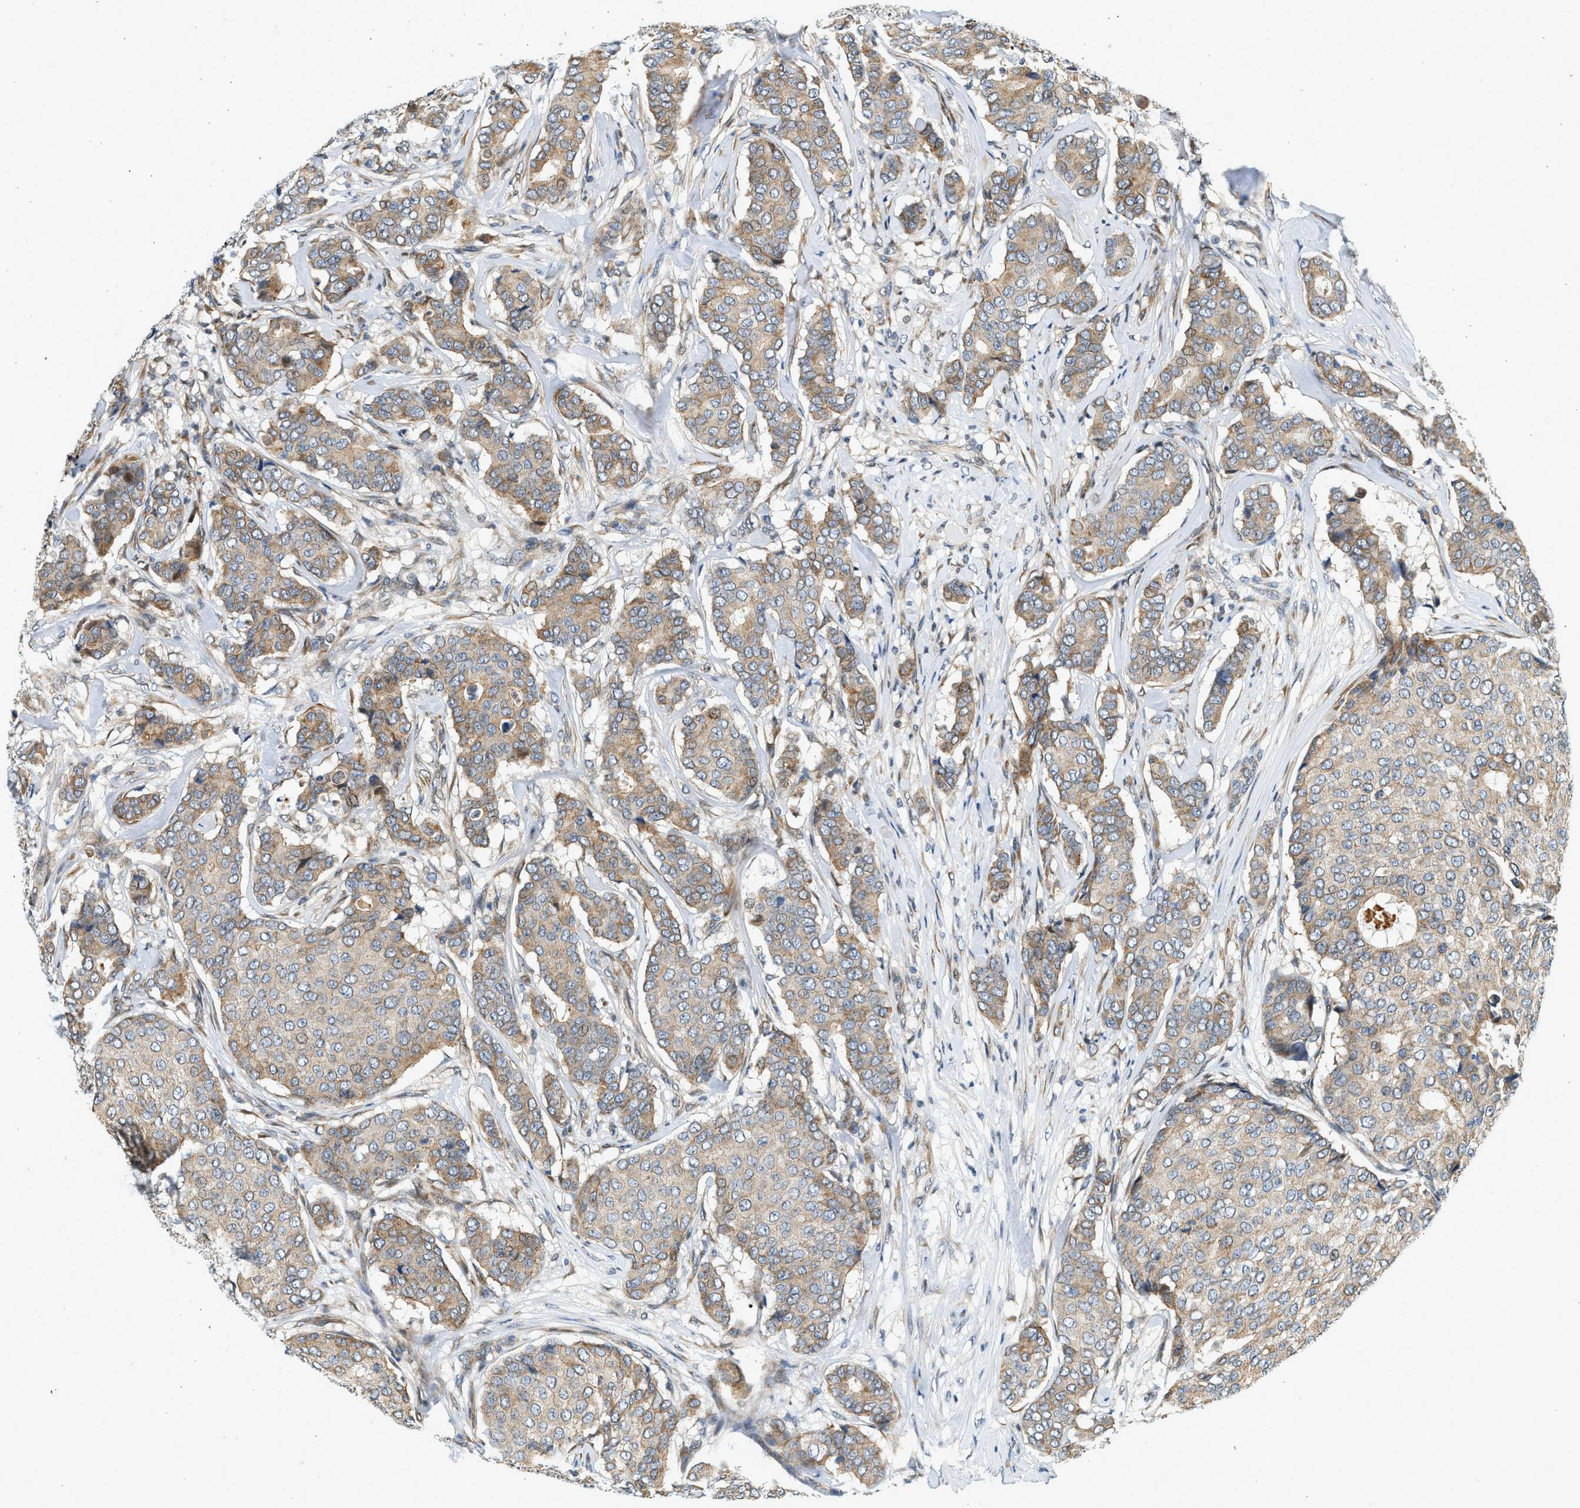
{"staining": {"intensity": "weak", "quantity": "25%-75%", "location": "cytoplasmic/membranous"}, "tissue": "breast cancer", "cell_type": "Tumor cells", "image_type": "cancer", "snomed": [{"axis": "morphology", "description": "Duct carcinoma"}, {"axis": "topography", "description": "Breast"}], "caption": "The photomicrograph reveals a brown stain indicating the presence of a protein in the cytoplasmic/membranous of tumor cells in infiltrating ductal carcinoma (breast). The protein of interest is shown in brown color, while the nuclei are stained blue.", "gene": "NRSN2", "patient": {"sex": "female", "age": 75}}